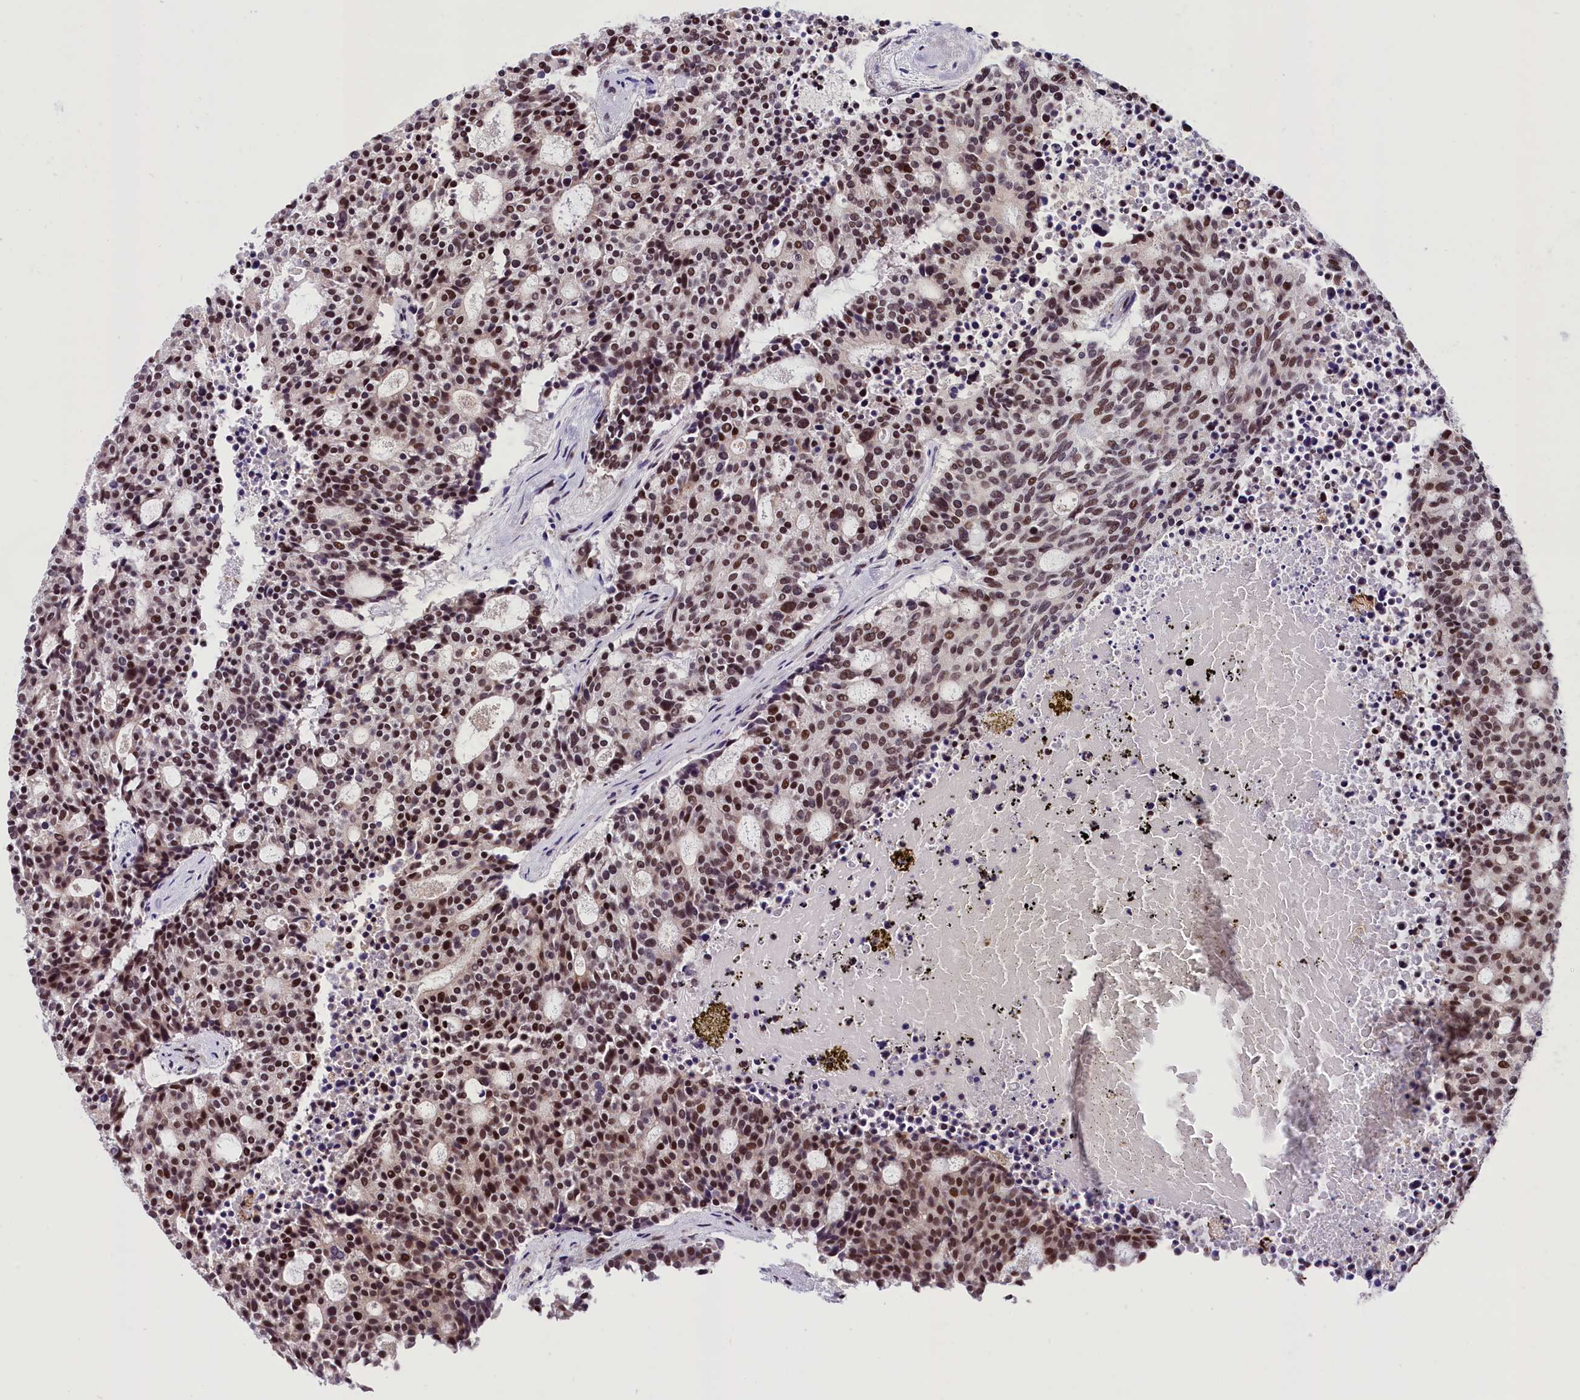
{"staining": {"intensity": "moderate", "quantity": ">75%", "location": "nuclear"}, "tissue": "carcinoid", "cell_type": "Tumor cells", "image_type": "cancer", "snomed": [{"axis": "morphology", "description": "Carcinoid, malignant, NOS"}, {"axis": "topography", "description": "Pancreas"}], "caption": "Malignant carcinoid stained with immunohistochemistry (IHC) exhibits moderate nuclear positivity in about >75% of tumor cells.", "gene": "CDYL2", "patient": {"sex": "female", "age": 54}}